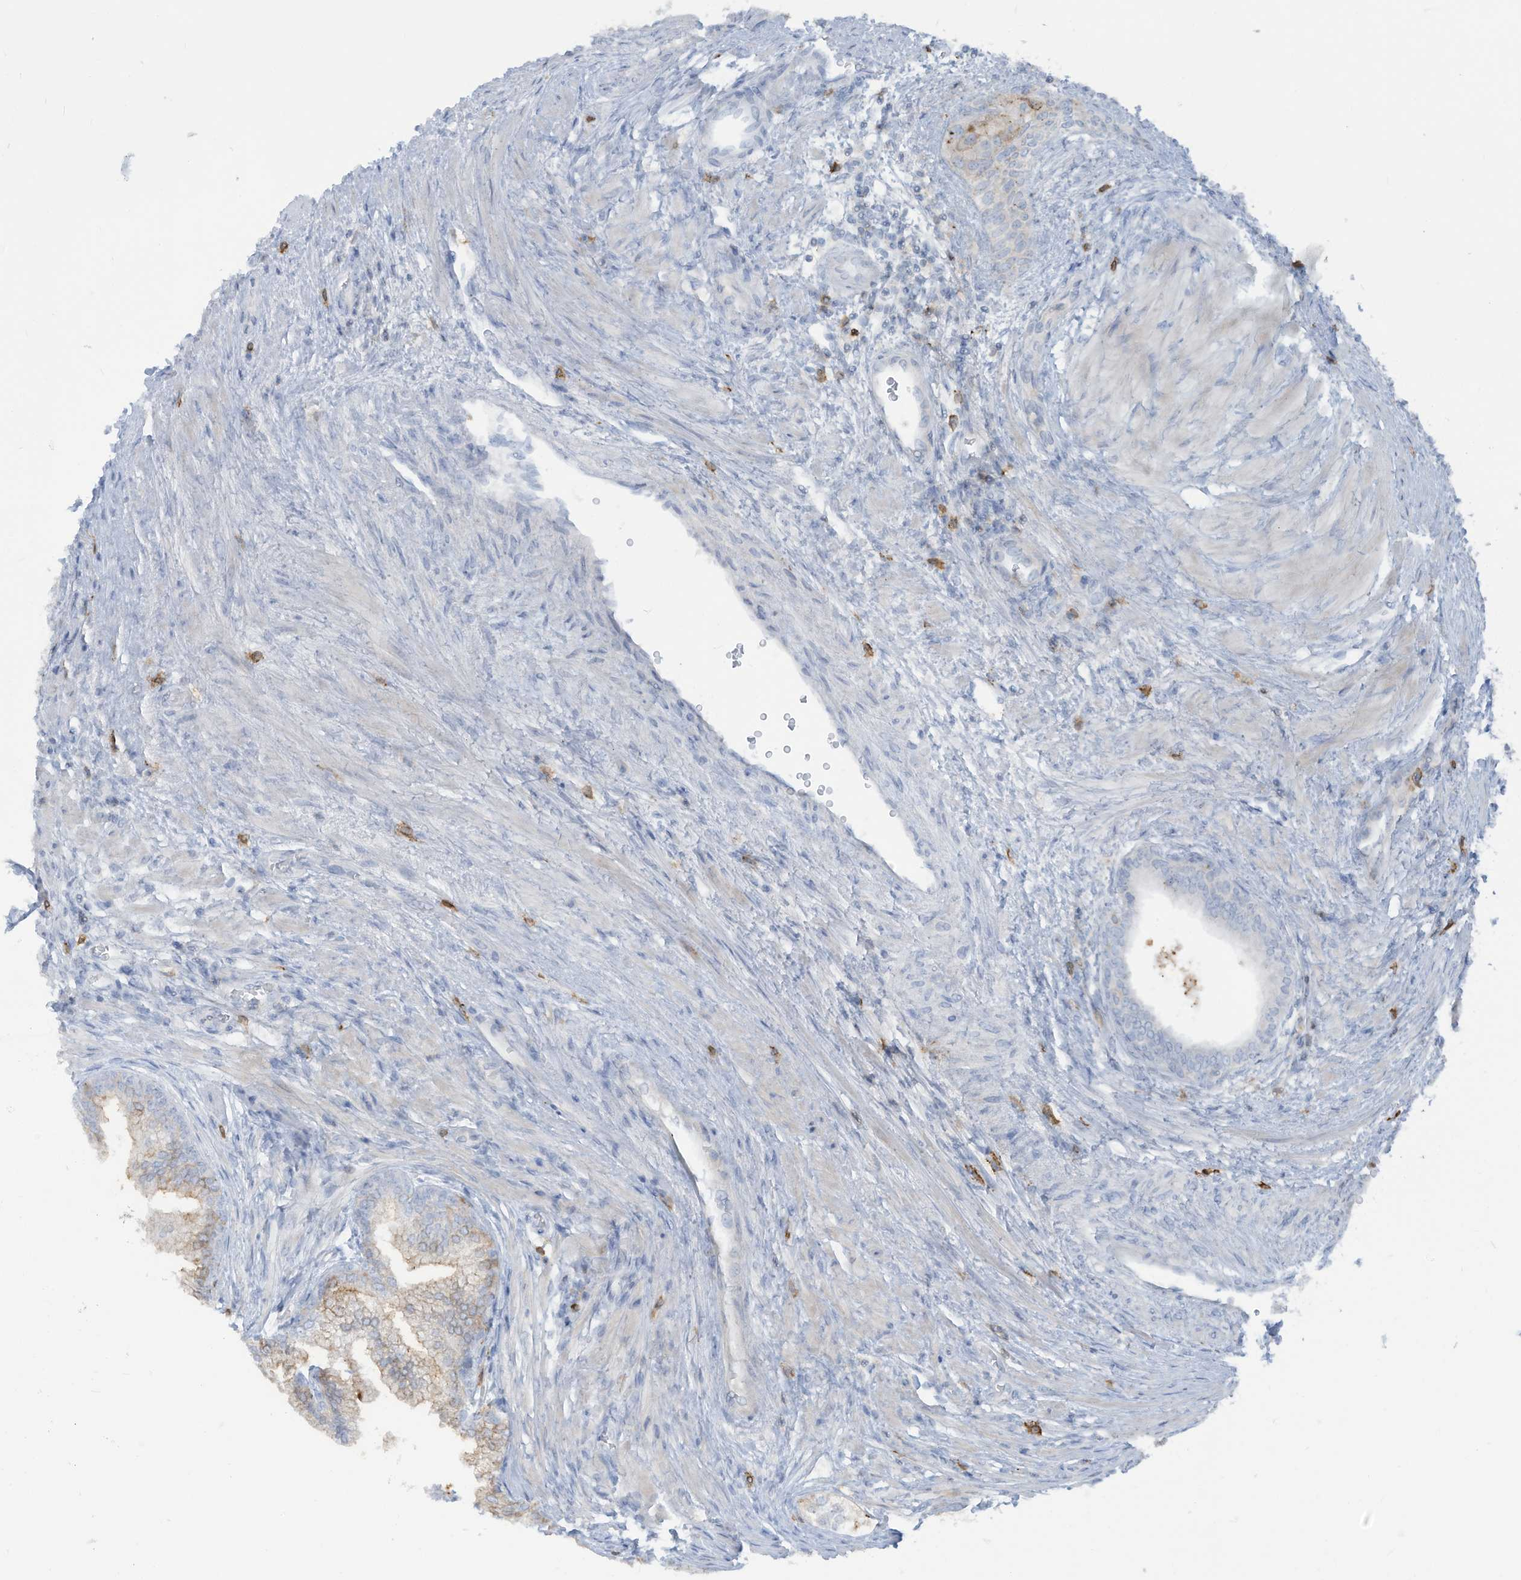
{"staining": {"intensity": "moderate", "quantity": "25%-75%", "location": "cytoplasmic/membranous"}, "tissue": "prostate", "cell_type": "Glandular cells", "image_type": "normal", "snomed": [{"axis": "morphology", "description": "Normal tissue, NOS"}, {"axis": "topography", "description": "Prostate"}], "caption": "Glandular cells show medium levels of moderate cytoplasmic/membranous positivity in approximately 25%-75% of cells in benign human prostate.", "gene": "NOTO", "patient": {"sex": "male", "age": 76}}